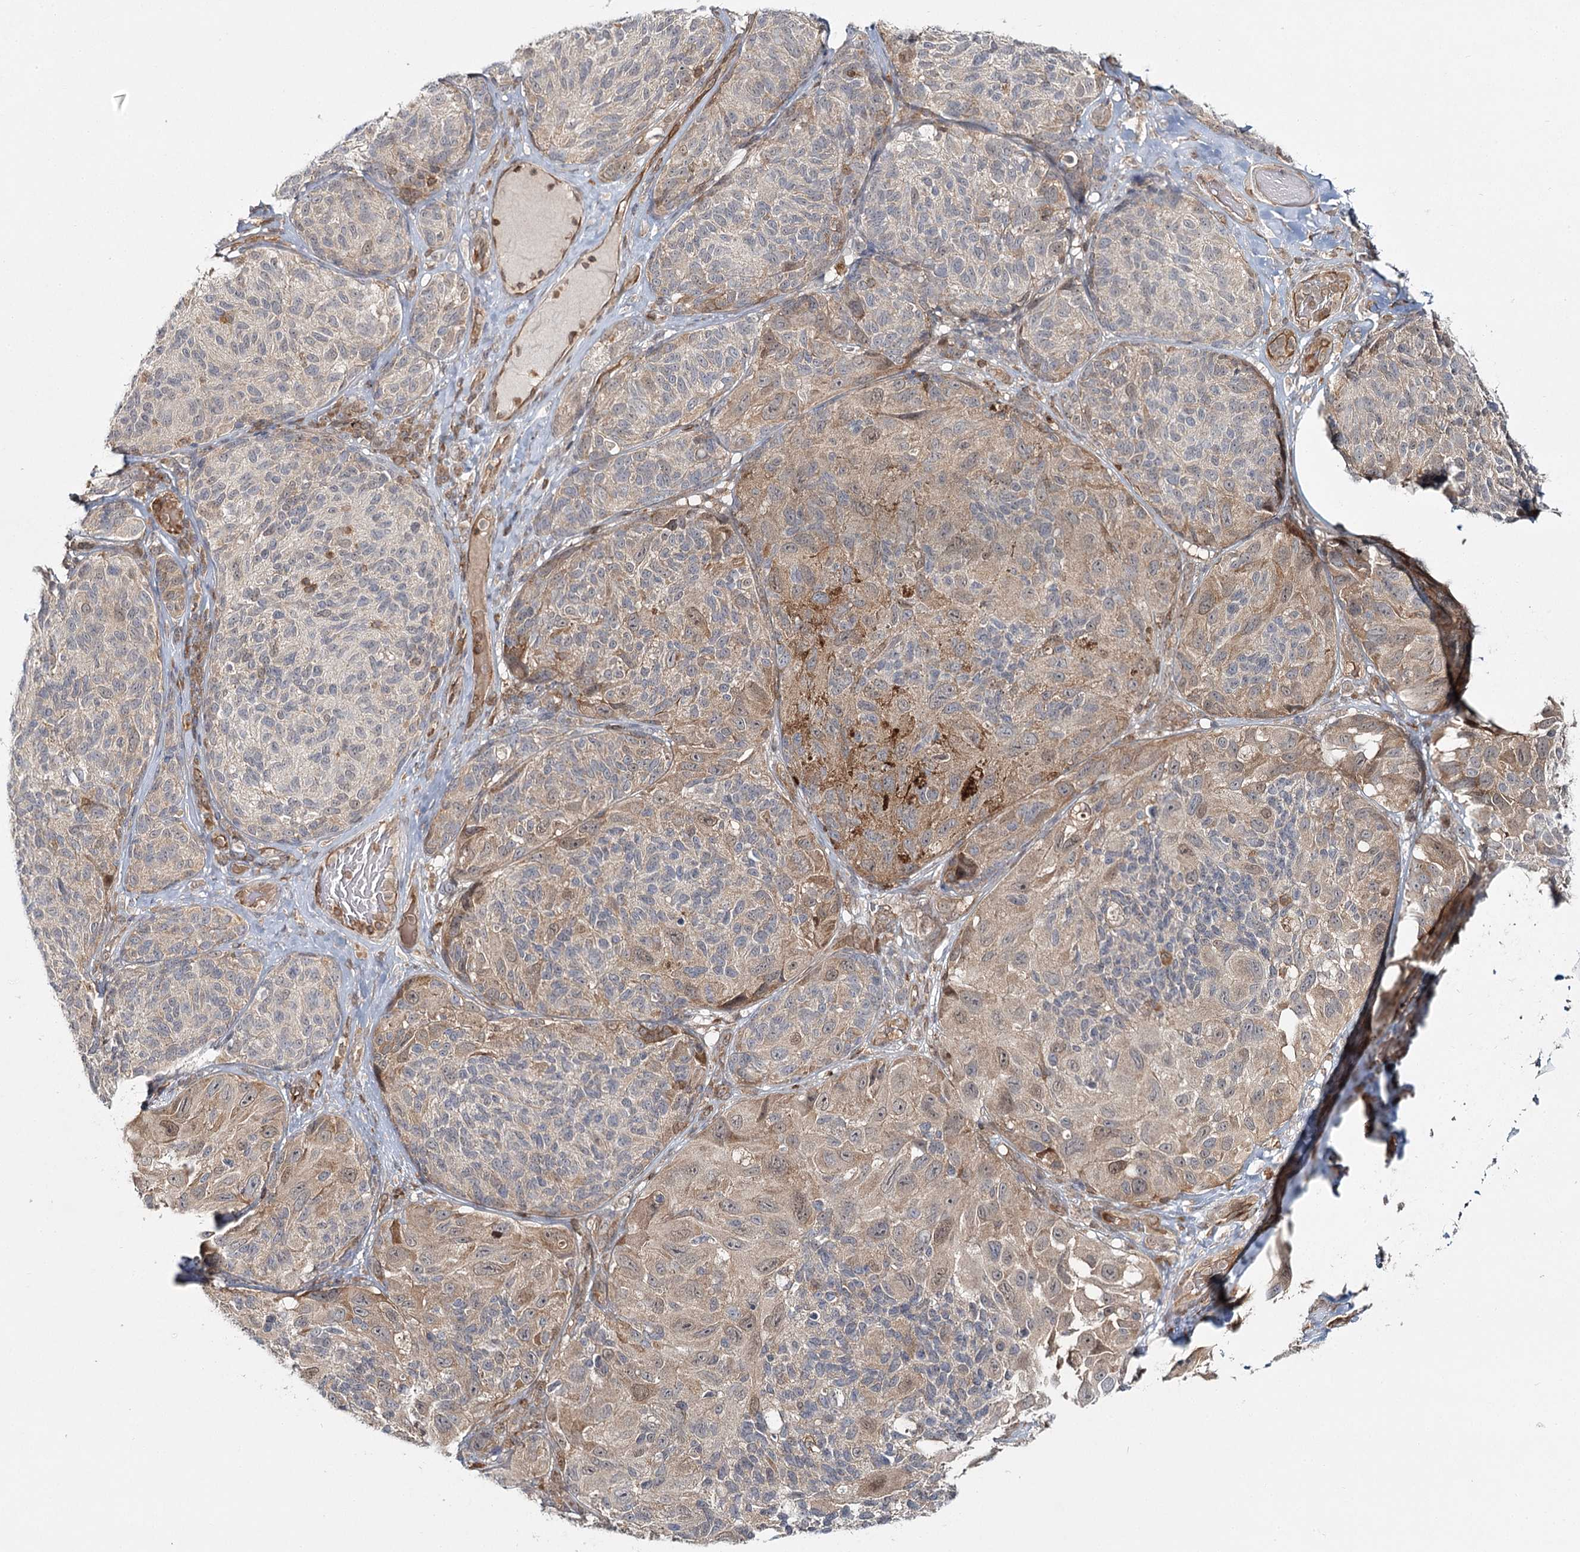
{"staining": {"intensity": "weak", "quantity": "25%-75%", "location": "cytoplasmic/membranous"}, "tissue": "melanoma", "cell_type": "Tumor cells", "image_type": "cancer", "snomed": [{"axis": "morphology", "description": "Malignant melanoma, NOS"}, {"axis": "topography", "description": "Skin"}], "caption": "Melanoma stained for a protein (brown) exhibits weak cytoplasmic/membranous positive staining in approximately 25%-75% of tumor cells.", "gene": "FAM120B", "patient": {"sex": "female", "age": 73}}